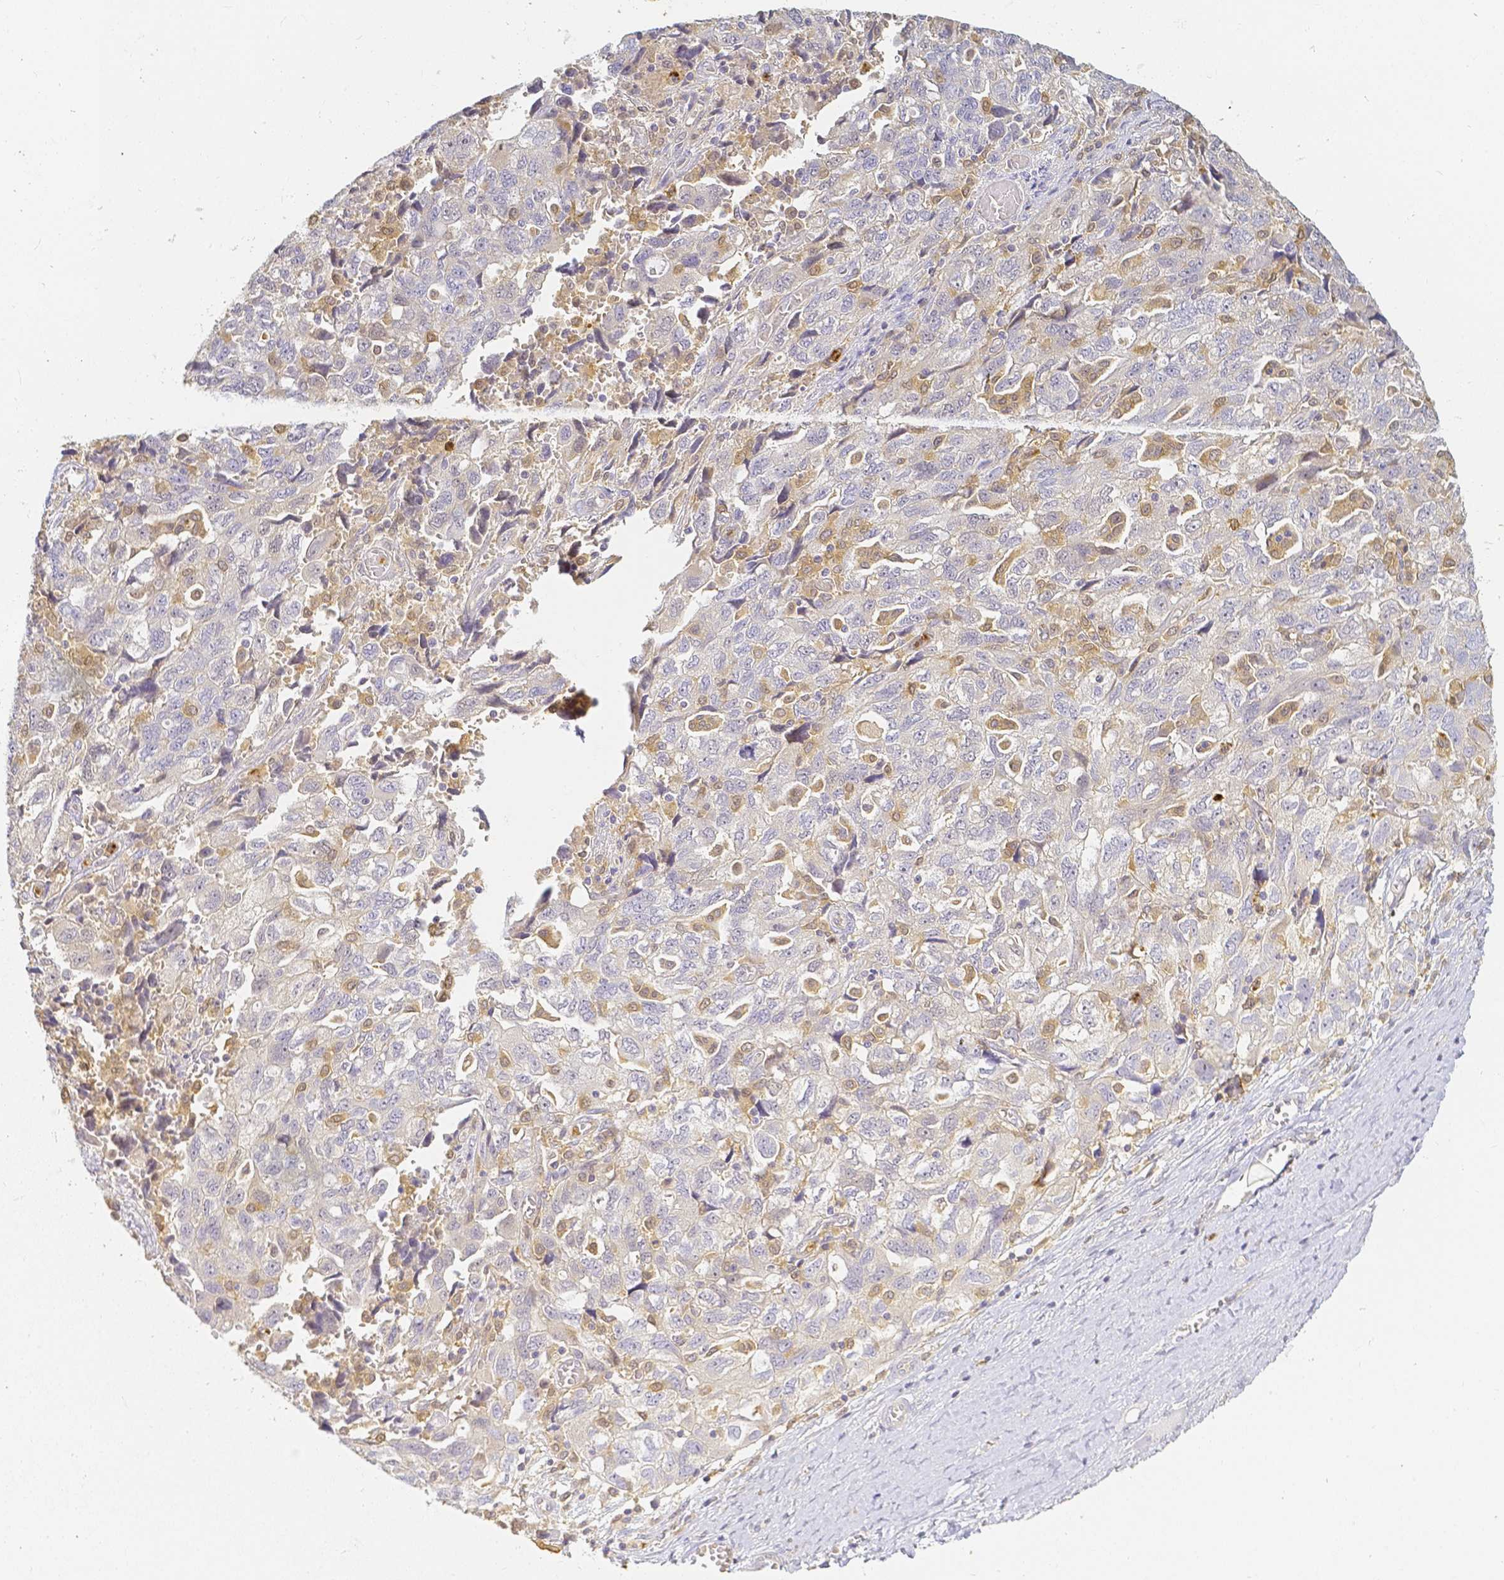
{"staining": {"intensity": "negative", "quantity": "none", "location": "none"}, "tissue": "ovarian cancer", "cell_type": "Tumor cells", "image_type": "cancer", "snomed": [{"axis": "morphology", "description": "Carcinoma, NOS"}, {"axis": "morphology", "description": "Cystadenocarcinoma, serous, NOS"}, {"axis": "topography", "description": "Ovary"}], "caption": "Immunohistochemistry (IHC) histopathology image of ovarian cancer (carcinoma) stained for a protein (brown), which exhibits no positivity in tumor cells.", "gene": "KCNH1", "patient": {"sex": "female", "age": 69}}